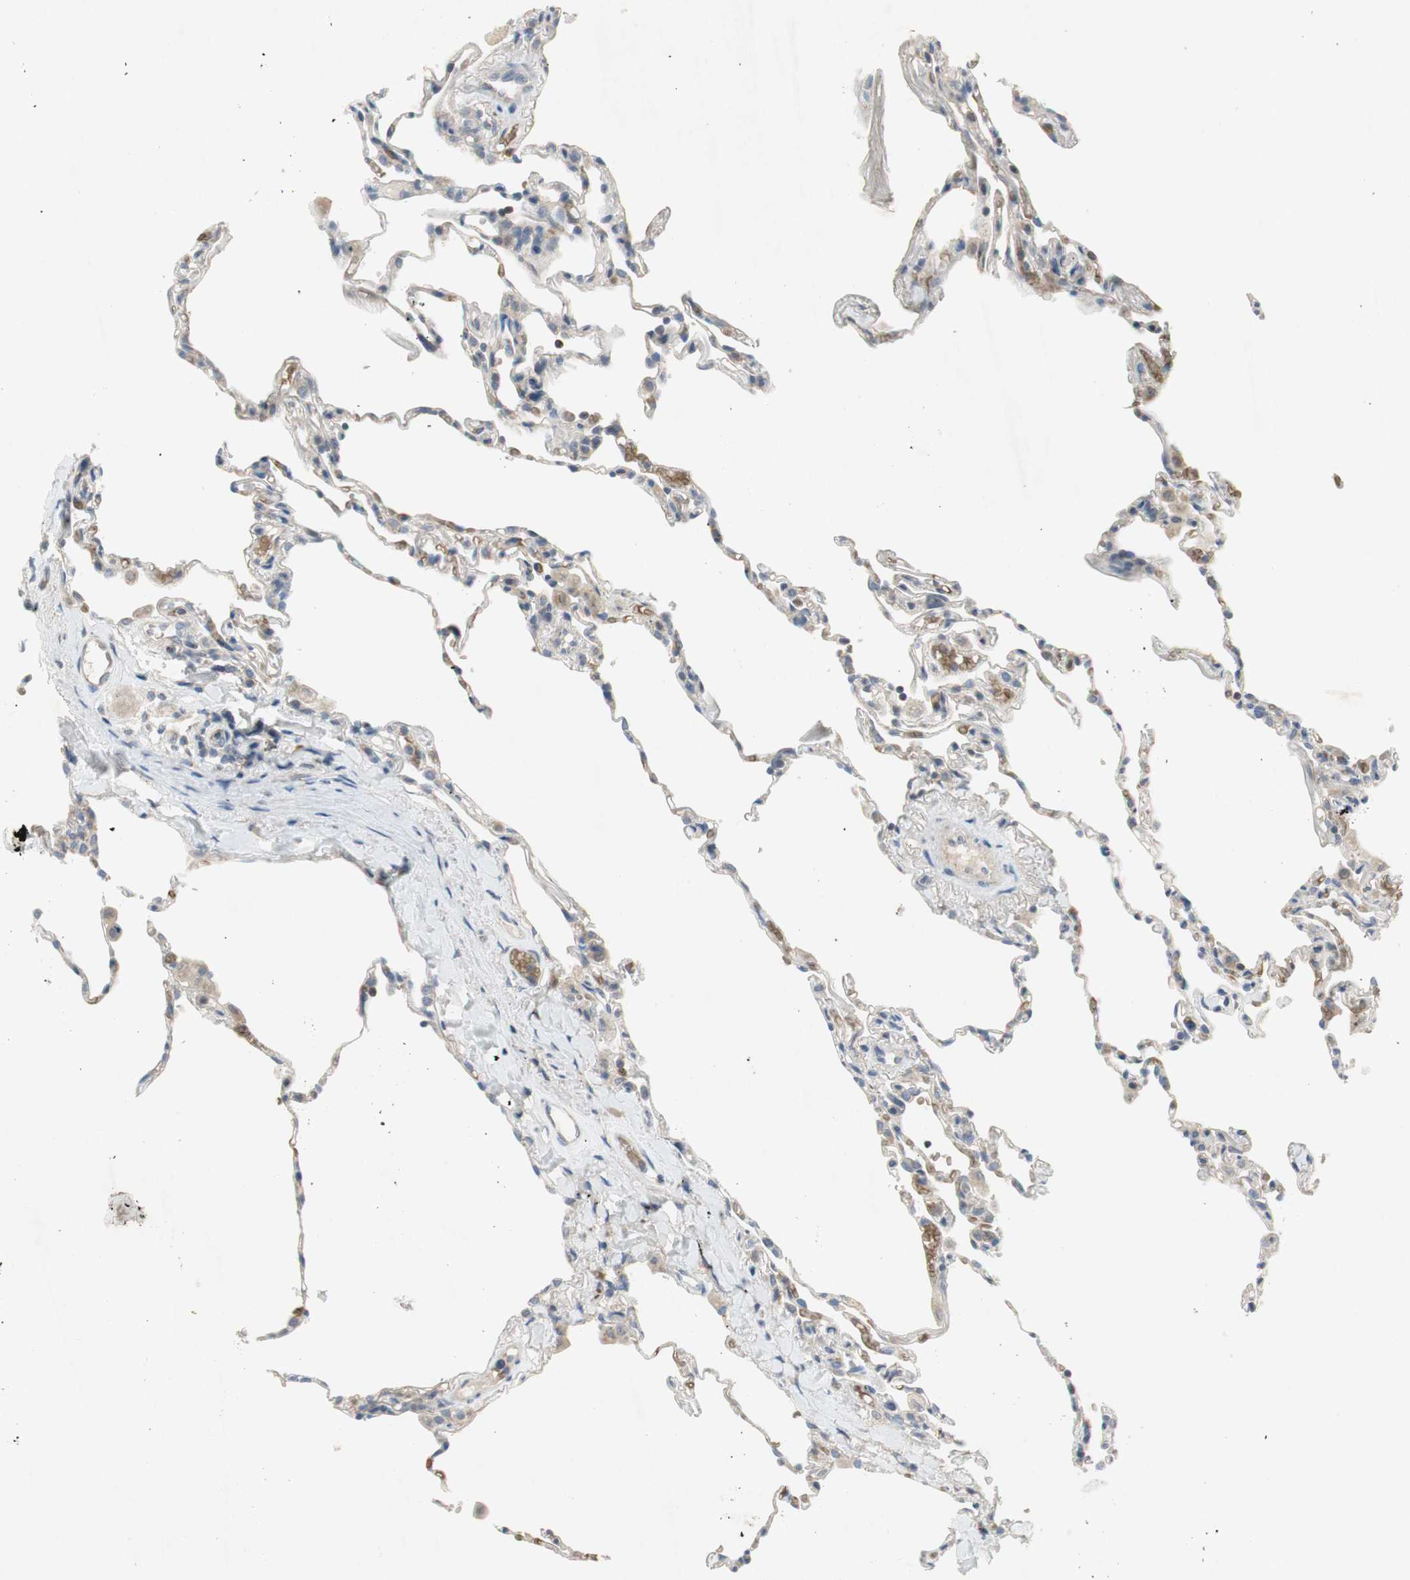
{"staining": {"intensity": "weak", "quantity": "25%-75%", "location": "cytoplasmic/membranous"}, "tissue": "lung", "cell_type": "Alveolar cells", "image_type": "normal", "snomed": [{"axis": "morphology", "description": "Normal tissue, NOS"}, {"axis": "topography", "description": "Lung"}], "caption": "This photomicrograph demonstrates IHC staining of normal lung, with low weak cytoplasmic/membranous positivity in about 25%-75% of alveolar cells.", "gene": "GYPC", "patient": {"sex": "male", "age": 59}}